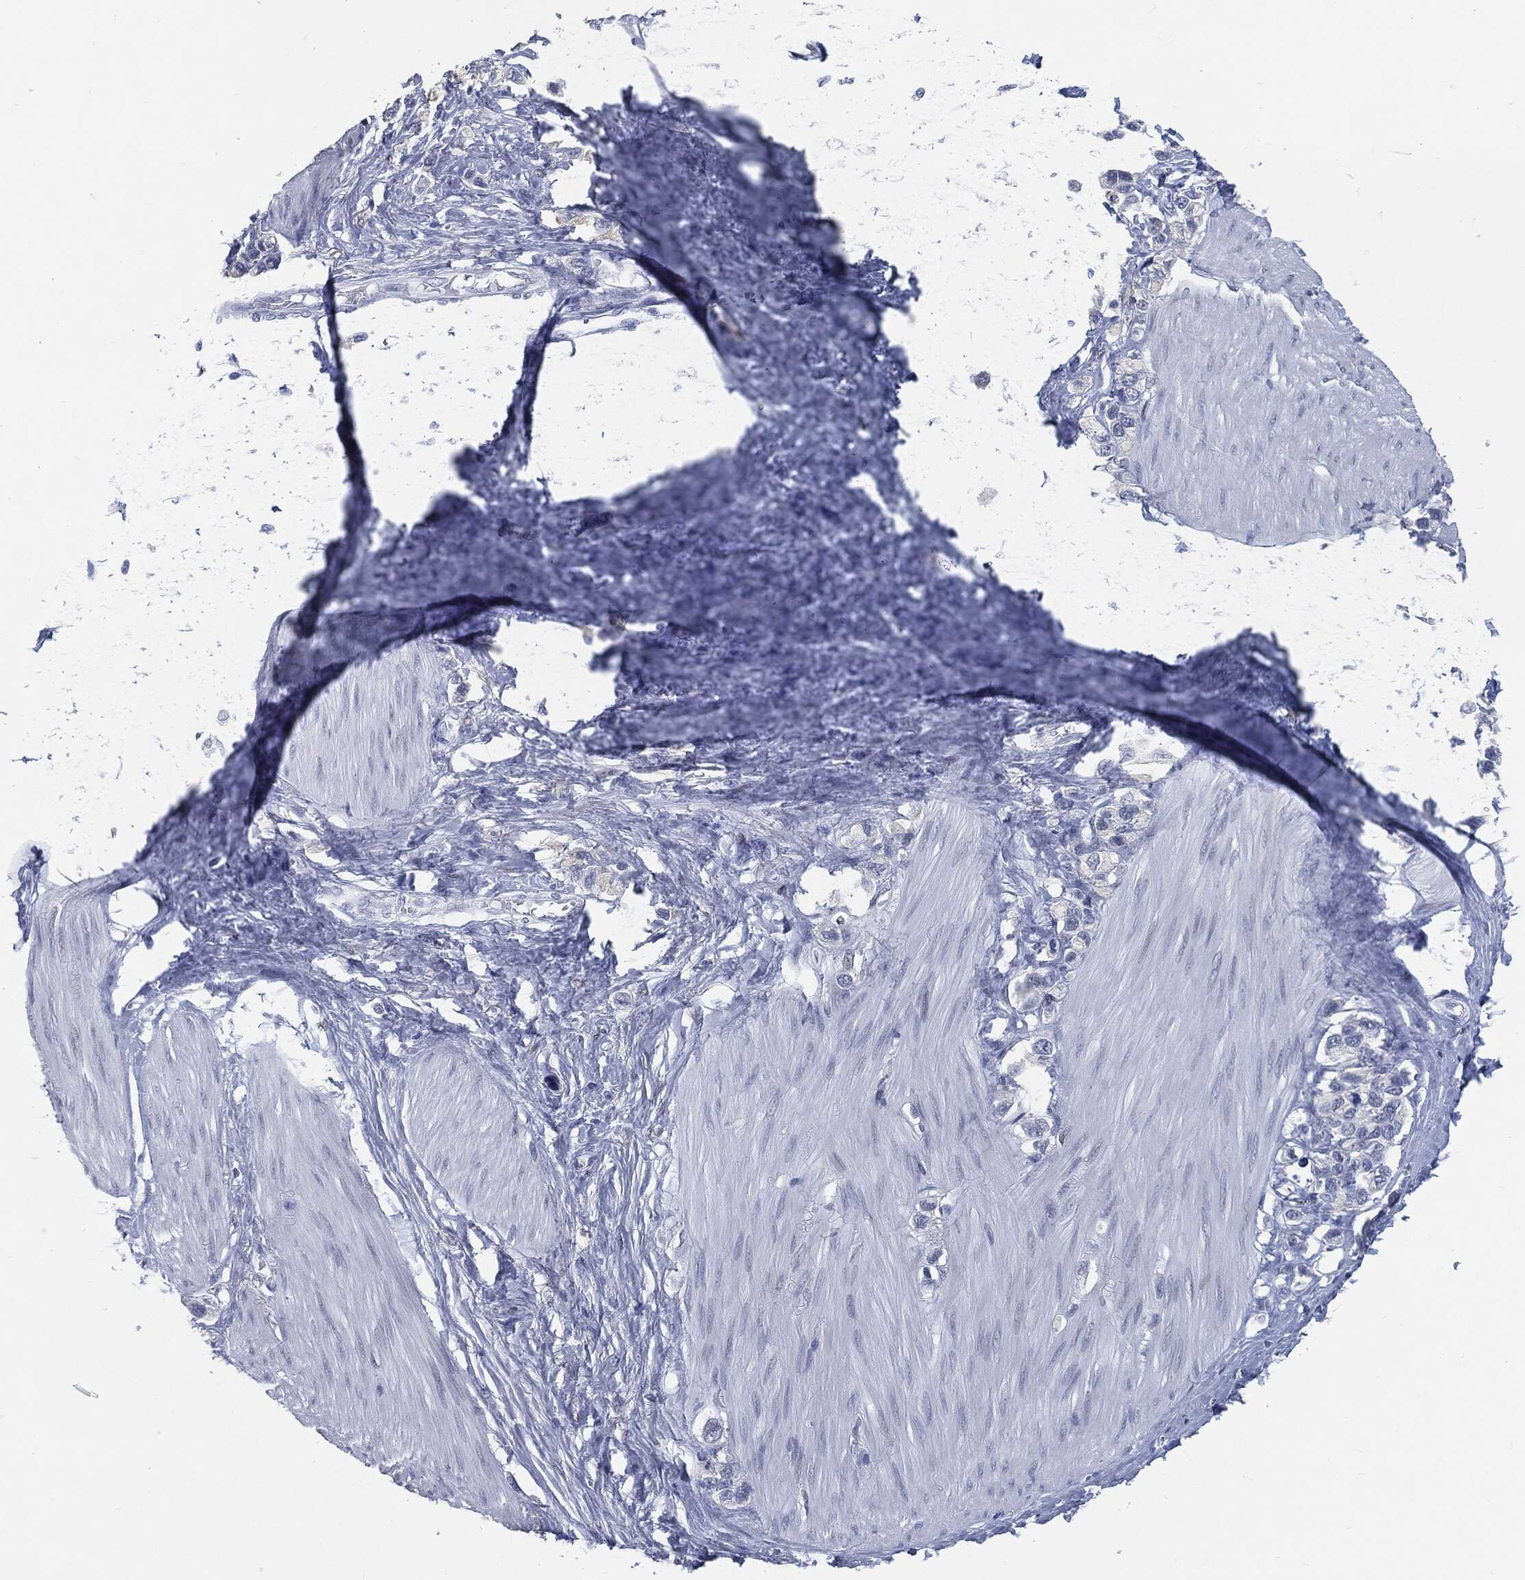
{"staining": {"intensity": "negative", "quantity": "none", "location": "none"}, "tissue": "stomach cancer", "cell_type": "Tumor cells", "image_type": "cancer", "snomed": [{"axis": "morphology", "description": "Normal tissue, NOS"}, {"axis": "morphology", "description": "Adenocarcinoma, NOS"}, {"axis": "morphology", "description": "Adenocarcinoma, High grade"}, {"axis": "topography", "description": "Stomach, upper"}, {"axis": "topography", "description": "Stomach"}], "caption": "Adenocarcinoma (high-grade) (stomach) was stained to show a protein in brown. There is no significant positivity in tumor cells.", "gene": "PROM1", "patient": {"sex": "female", "age": 65}}